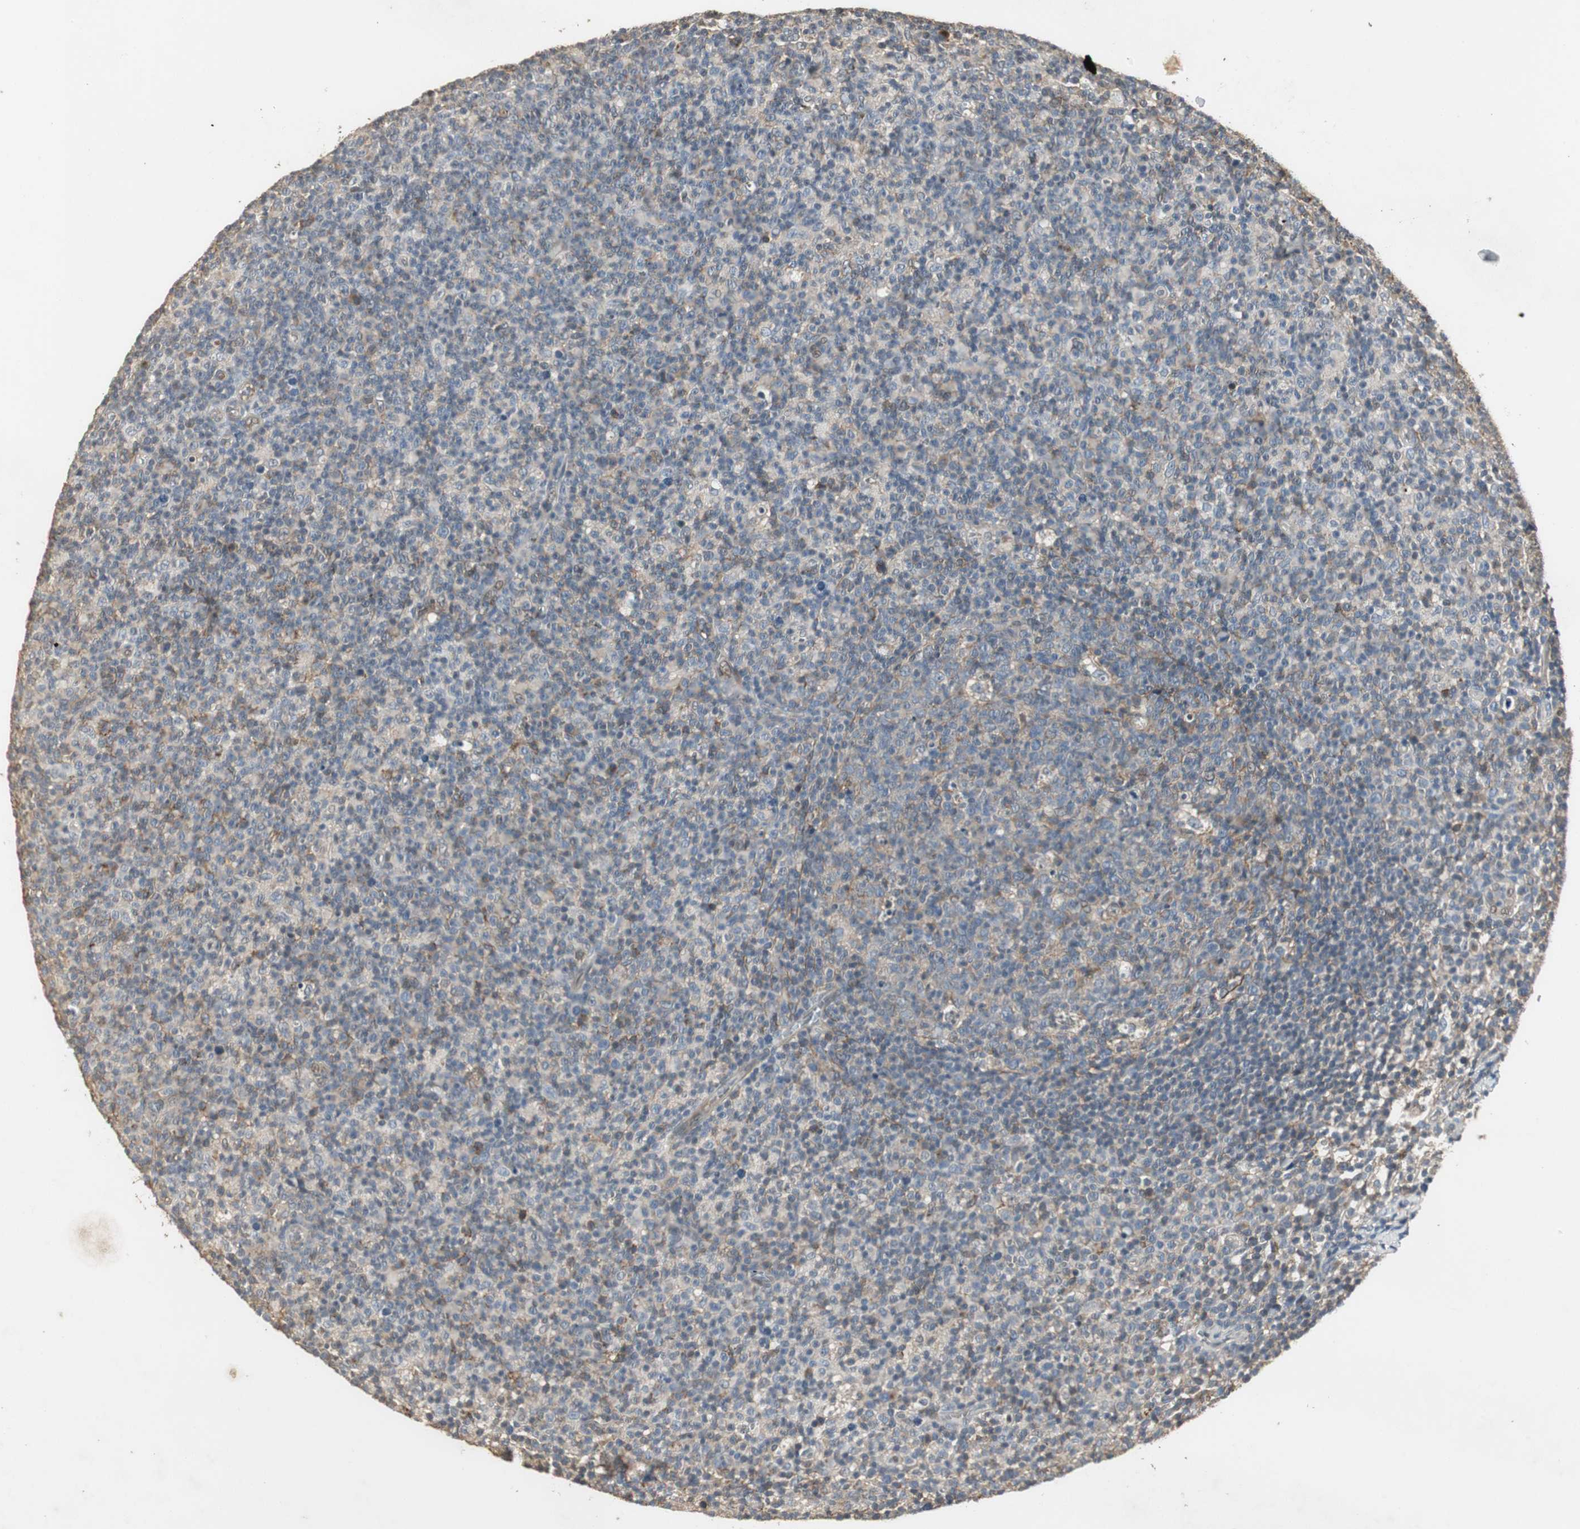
{"staining": {"intensity": "moderate", "quantity": "<25%", "location": "cytoplasmic/membranous"}, "tissue": "lymph node", "cell_type": "Germinal center cells", "image_type": "normal", "snomed": [{"axis": "morphology", "description": "Normal tissue, NOS"}, {"axis": "morphology", "description": "Inflammation, NOS"}, {"axis": "topography", "description": "Lymph node"}], "caption": "A high-resolution micrograph shows immunohistochemistry (IHC) staining of unremarkable lymph node, which exhibits moderate cytoplasmic/membranous positivity in about <25% of germinal center cells. (brown staining indicates protein expression, while blue staining denotes nuclei).", "gene": "JTB", "patient": {"sex": "male", "age": 55}}